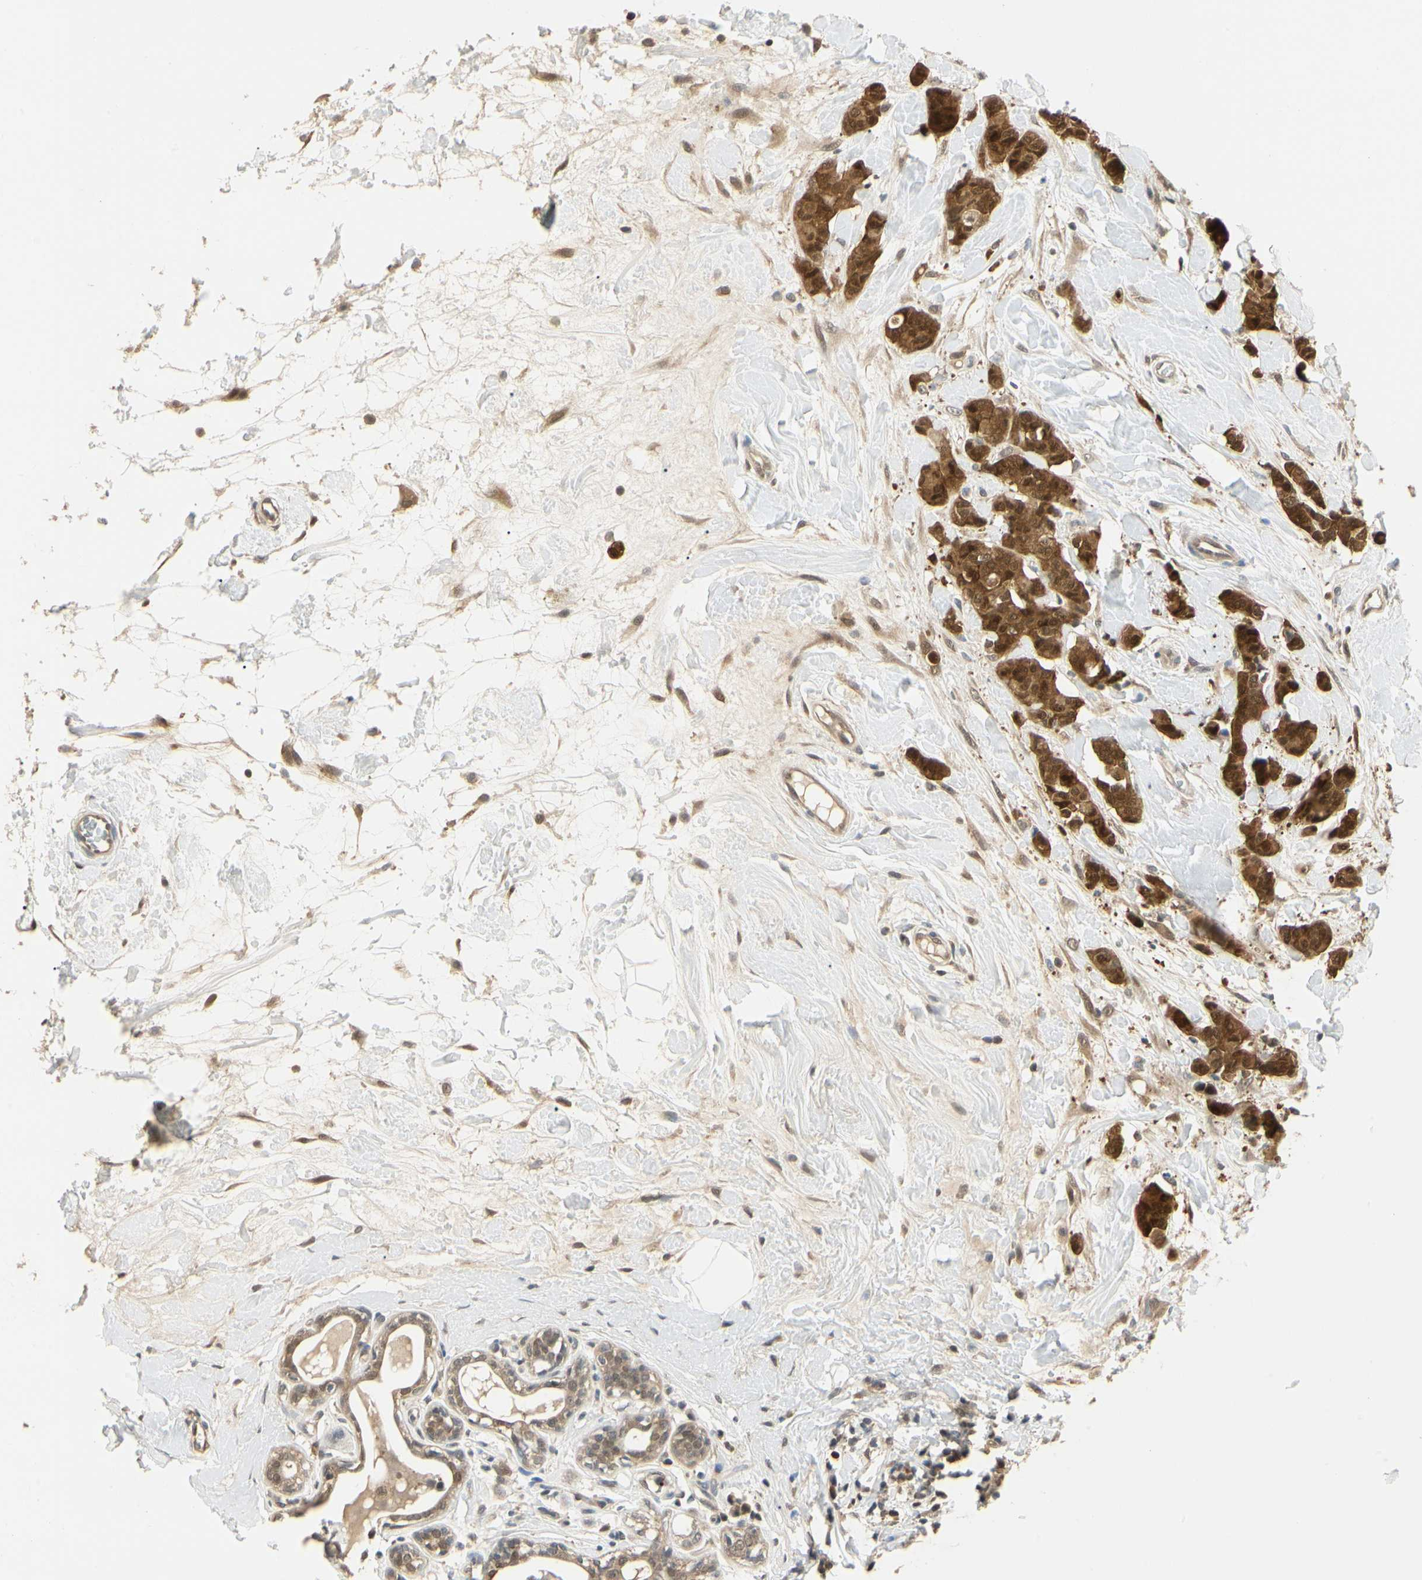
{"staining": {"intensity": "strong", "quantity": ">75%", "location": "cytoplasmic/membranous,nuclear"}, "tissue": "breast cancer", "cell_type": "Tumor cells", "image_type": "cancer", "snomed": [{"axis": "morphology", "description": "Normal tissue, NOS"}, {"axis": "morphology", "description": "Duct carcinoma"}, {"axis": "topography", "description": "Breast"}], "caption": "Breast intraductal carcinoma tissue shows strong cytoplasmic/membranous and nuclear positivity in approximately >75% of tumor cells", "gene": "UBE2Z", "patient": {"sex": "female", "age": 40}}